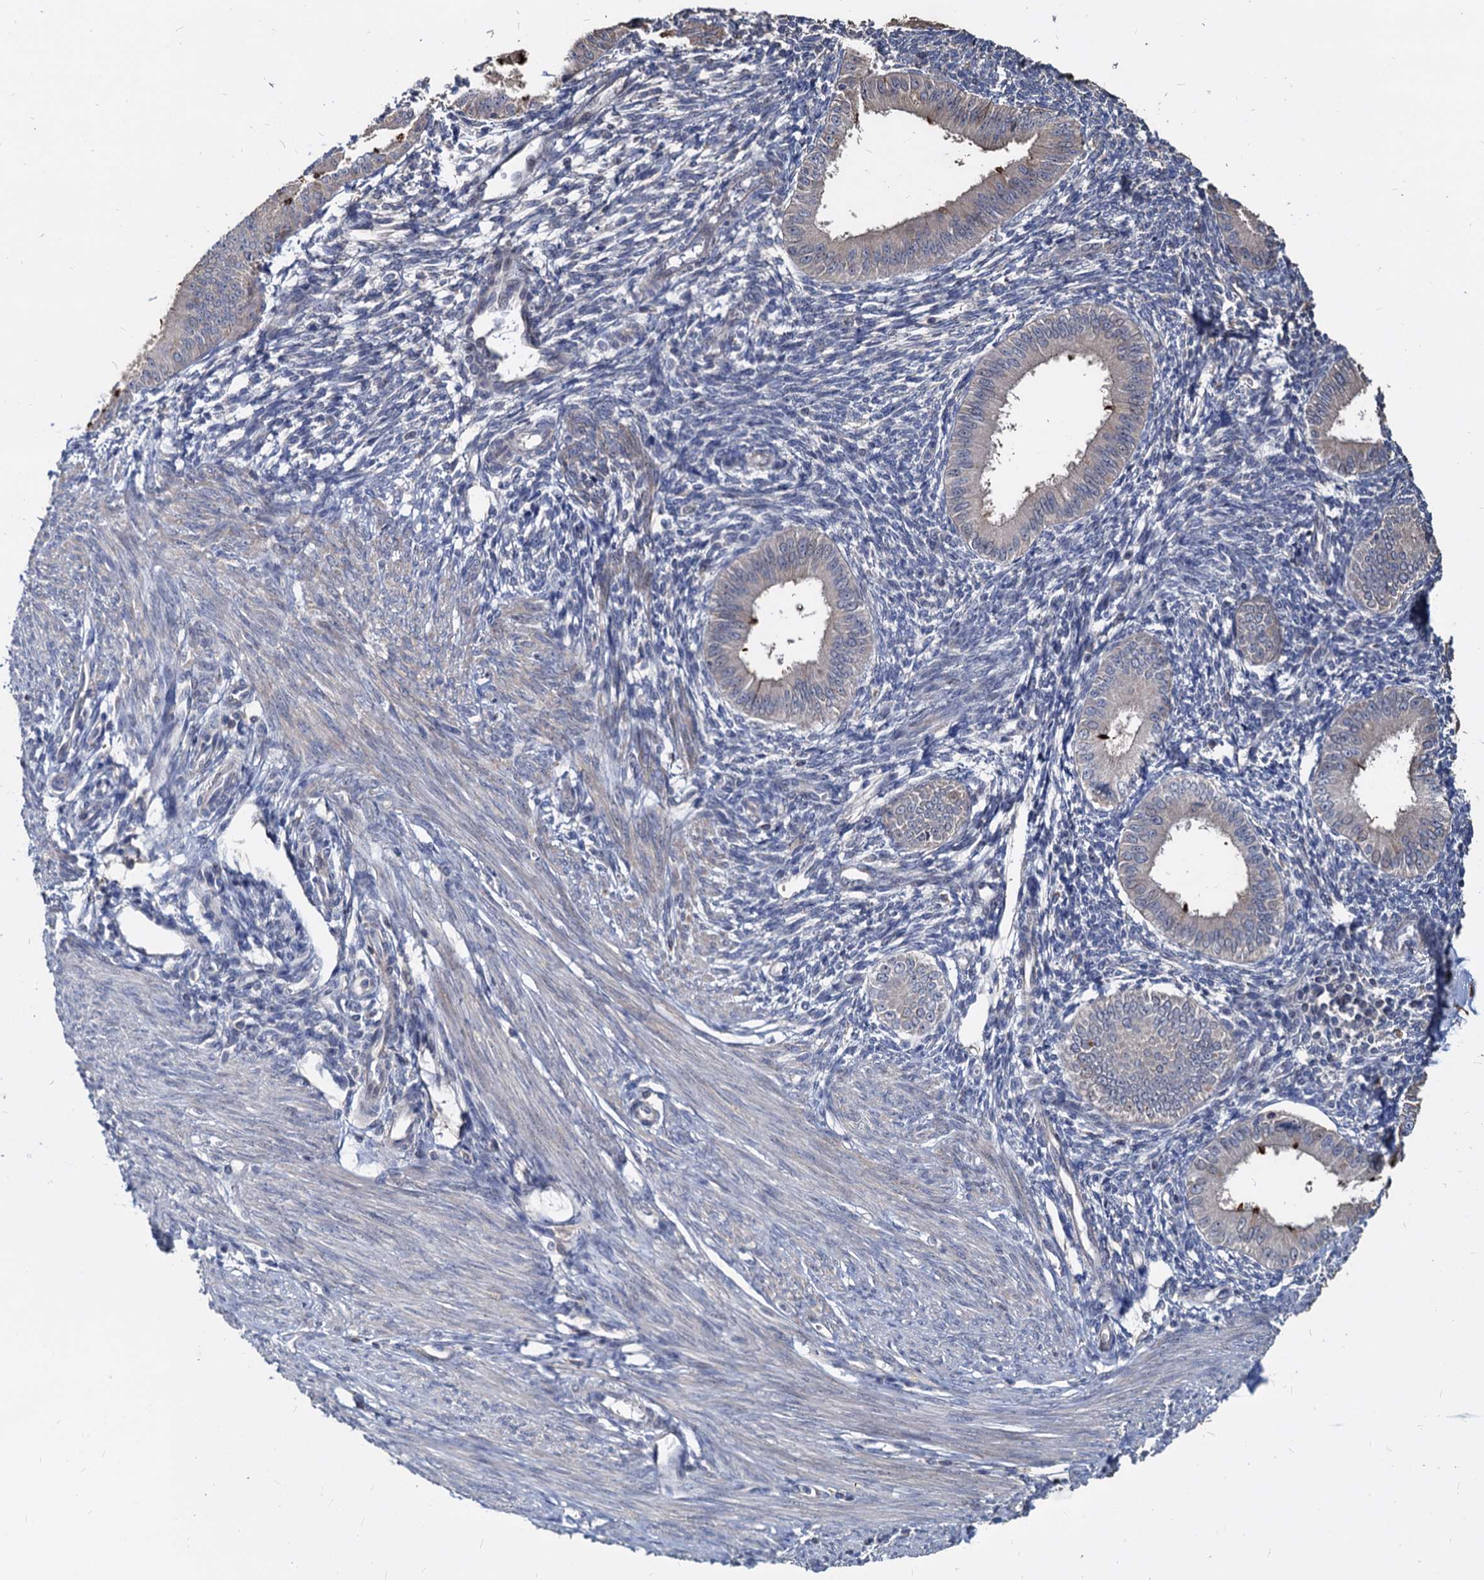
{"staining": {"intensity": "negative", "quantity": "none", "location": "none"}, "tissue": "endometrium", "cell_type": "Cells in endometrial stroma", "image_type": "normal", "snomed": [{"axis": "morphology", "description": "Normal tissue, NOS"}, {"axis": "topography", "description": "Uterus"}, {"axis": "topography", "description": "Endometrium"}], "caption": "The photomicrograph displays no significant positivity in cells in endometrial stroma of endometrium.", "gene": "DEPDC4", "patient": {"sex": "female", "age": 48}}